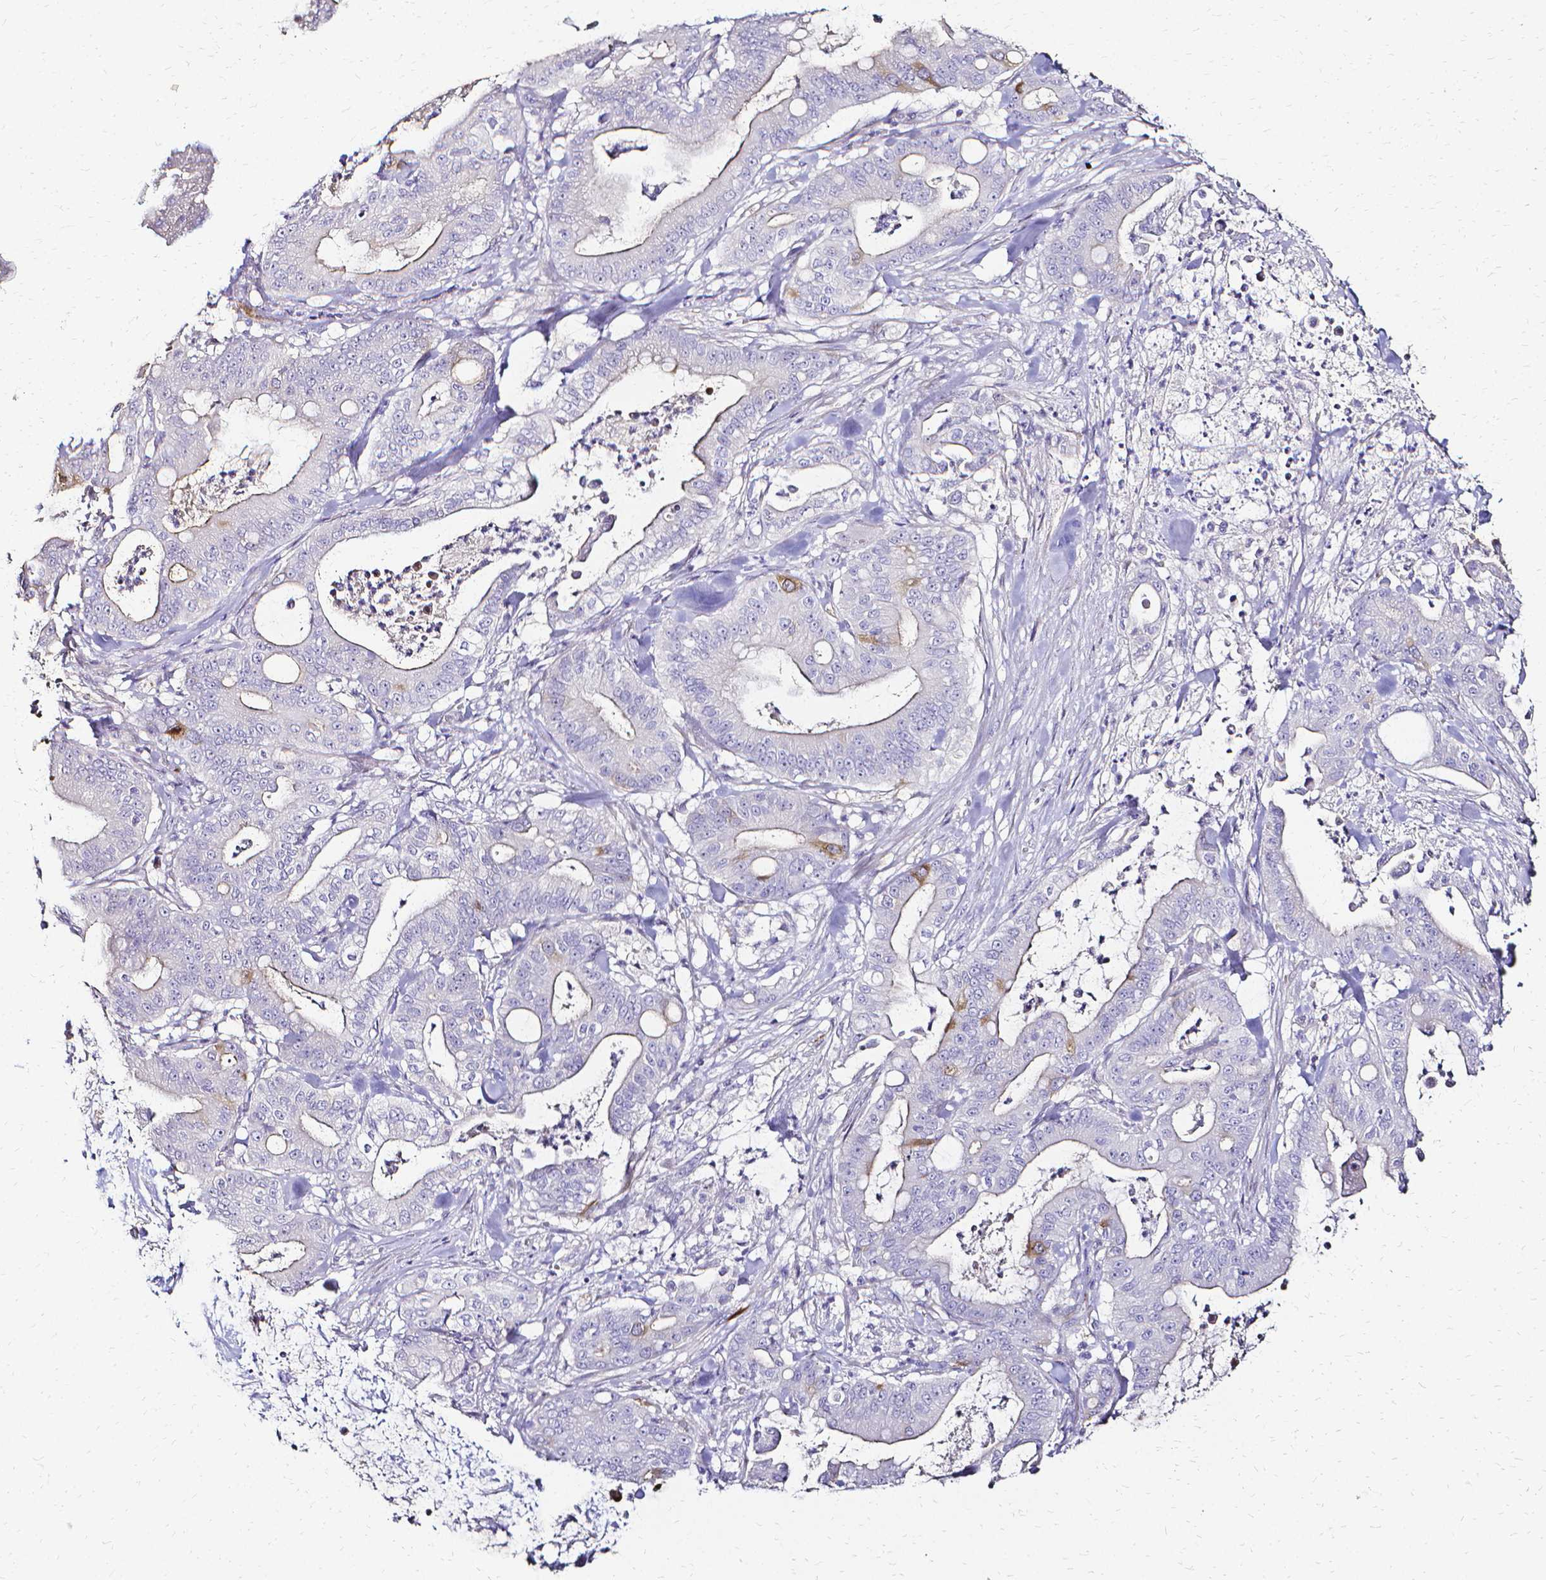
{"staining": {"intensity": "moderate", "quantity": "<25%", "location": "cytoplasmic/membranous"}, "tissue": "pancreatic cancer", "cell_type": "Tumor cells", "image_type": "cancer", "snomed": [{"axis": "morphology", "description": "Adenocarcinoma, NOS"}, {"axis": "topography", "description": "Pancreas"}], "caption": "Immunohistochemistry (IHC) histopathology image of neoplastic tissue: human pancreatic cancer stained using IHC exhibits low levels of moderate protein expression localized specifically in the cytoplasmic/membranous of tumor cells, appearing as a cytoplasmic/membranous brown color.", "gene": "CCNB1", "patient": {"sex": "male", "age": 71}}